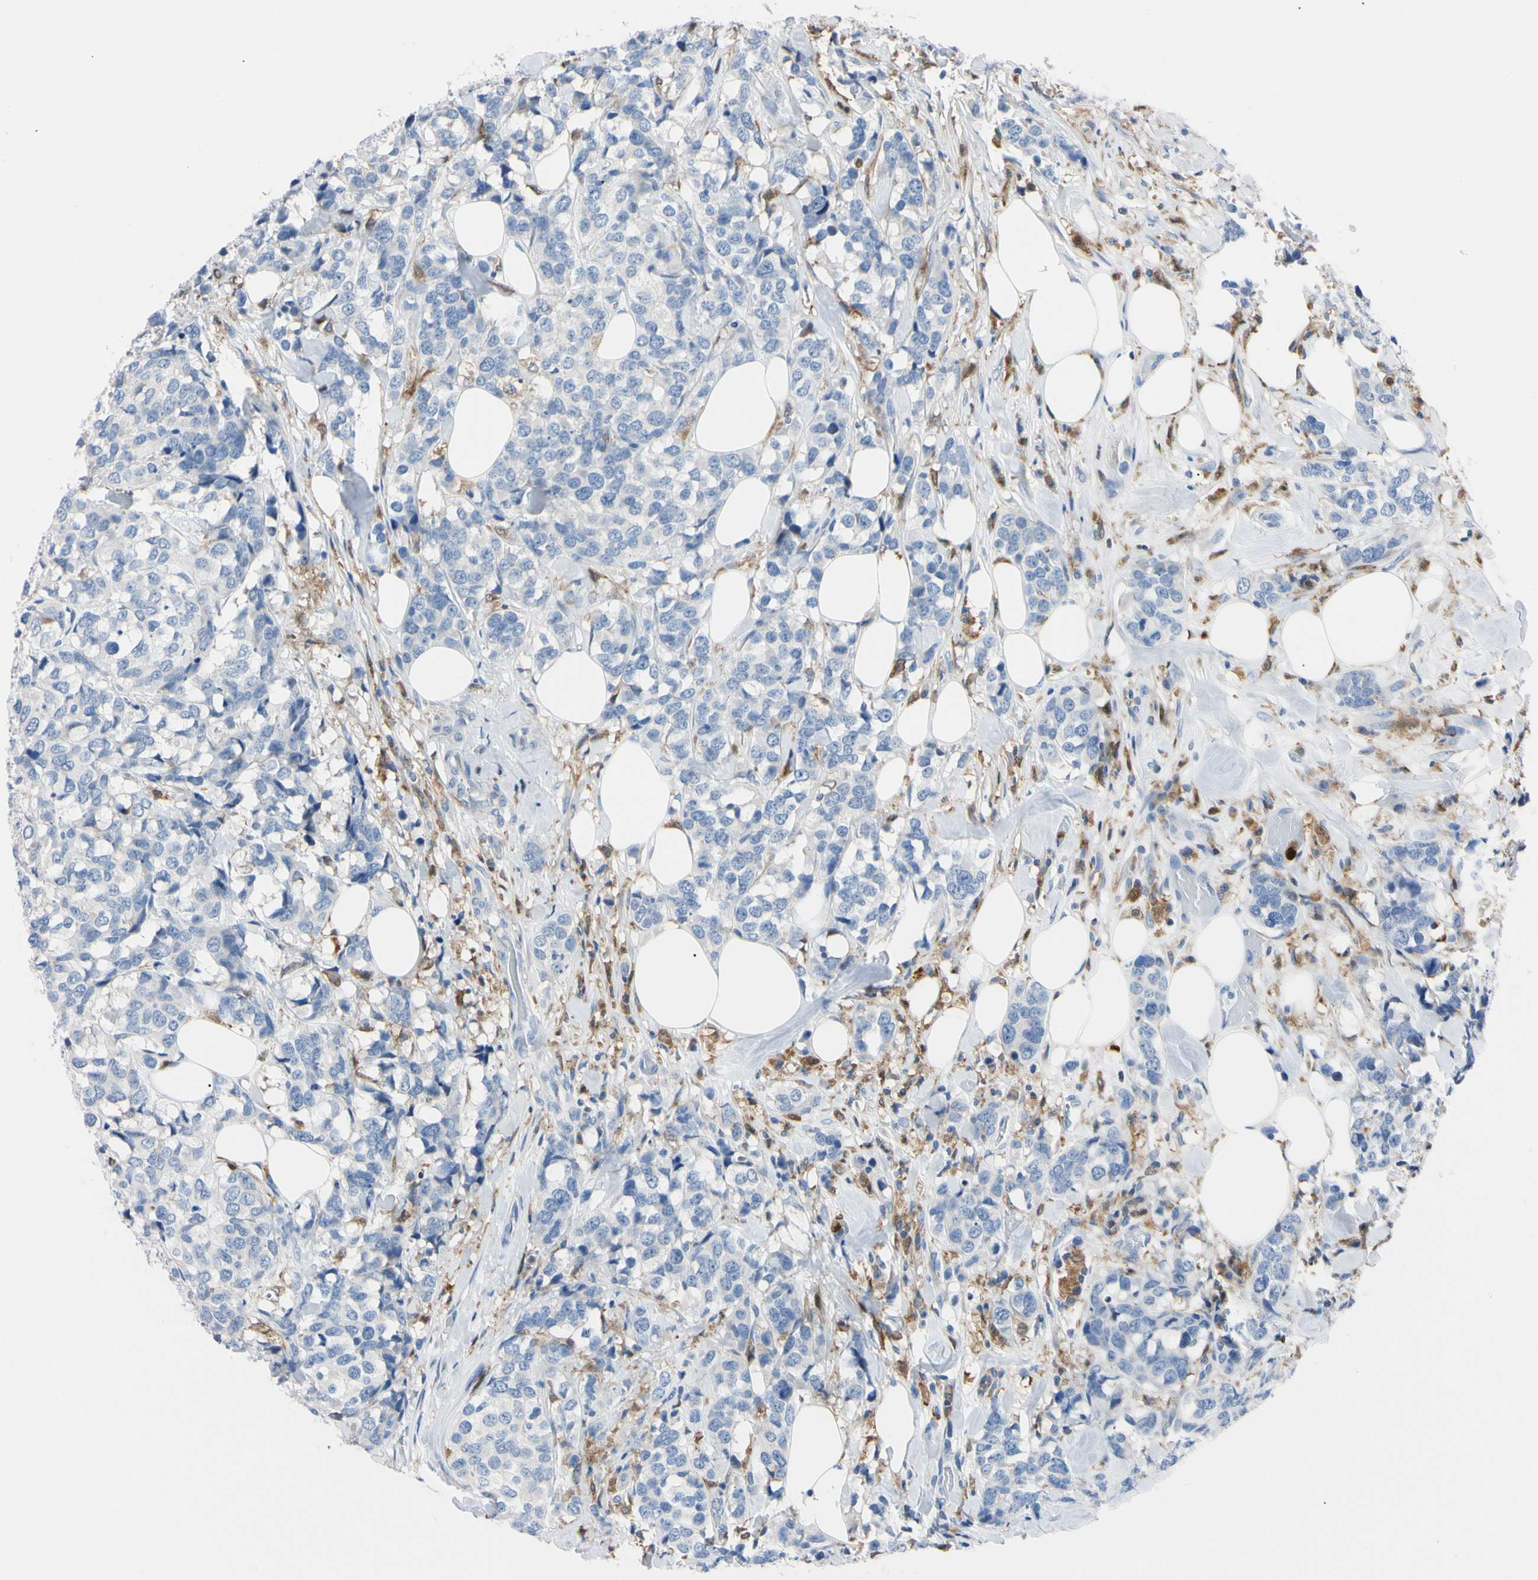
{"staining": {"intensity": "negative", "quantity": "none", "location": "none"}, "tissue": "breast cancer", "cell_type": "Tumor cells", "image_type": "cancer", "snomed": [{"axis": "morphology", "description": "Lobular carcinoma"}, {"axis": "topography", "description": "Breast"}], "caption": "Immunohistochemistry (IHC) micrograph of neoplastic tissue: breast cancer stained with DAB shows no significant protein staining in tumor cells.", "gene": "NCF4", "patient": {"sex": "female", "age": 59}}